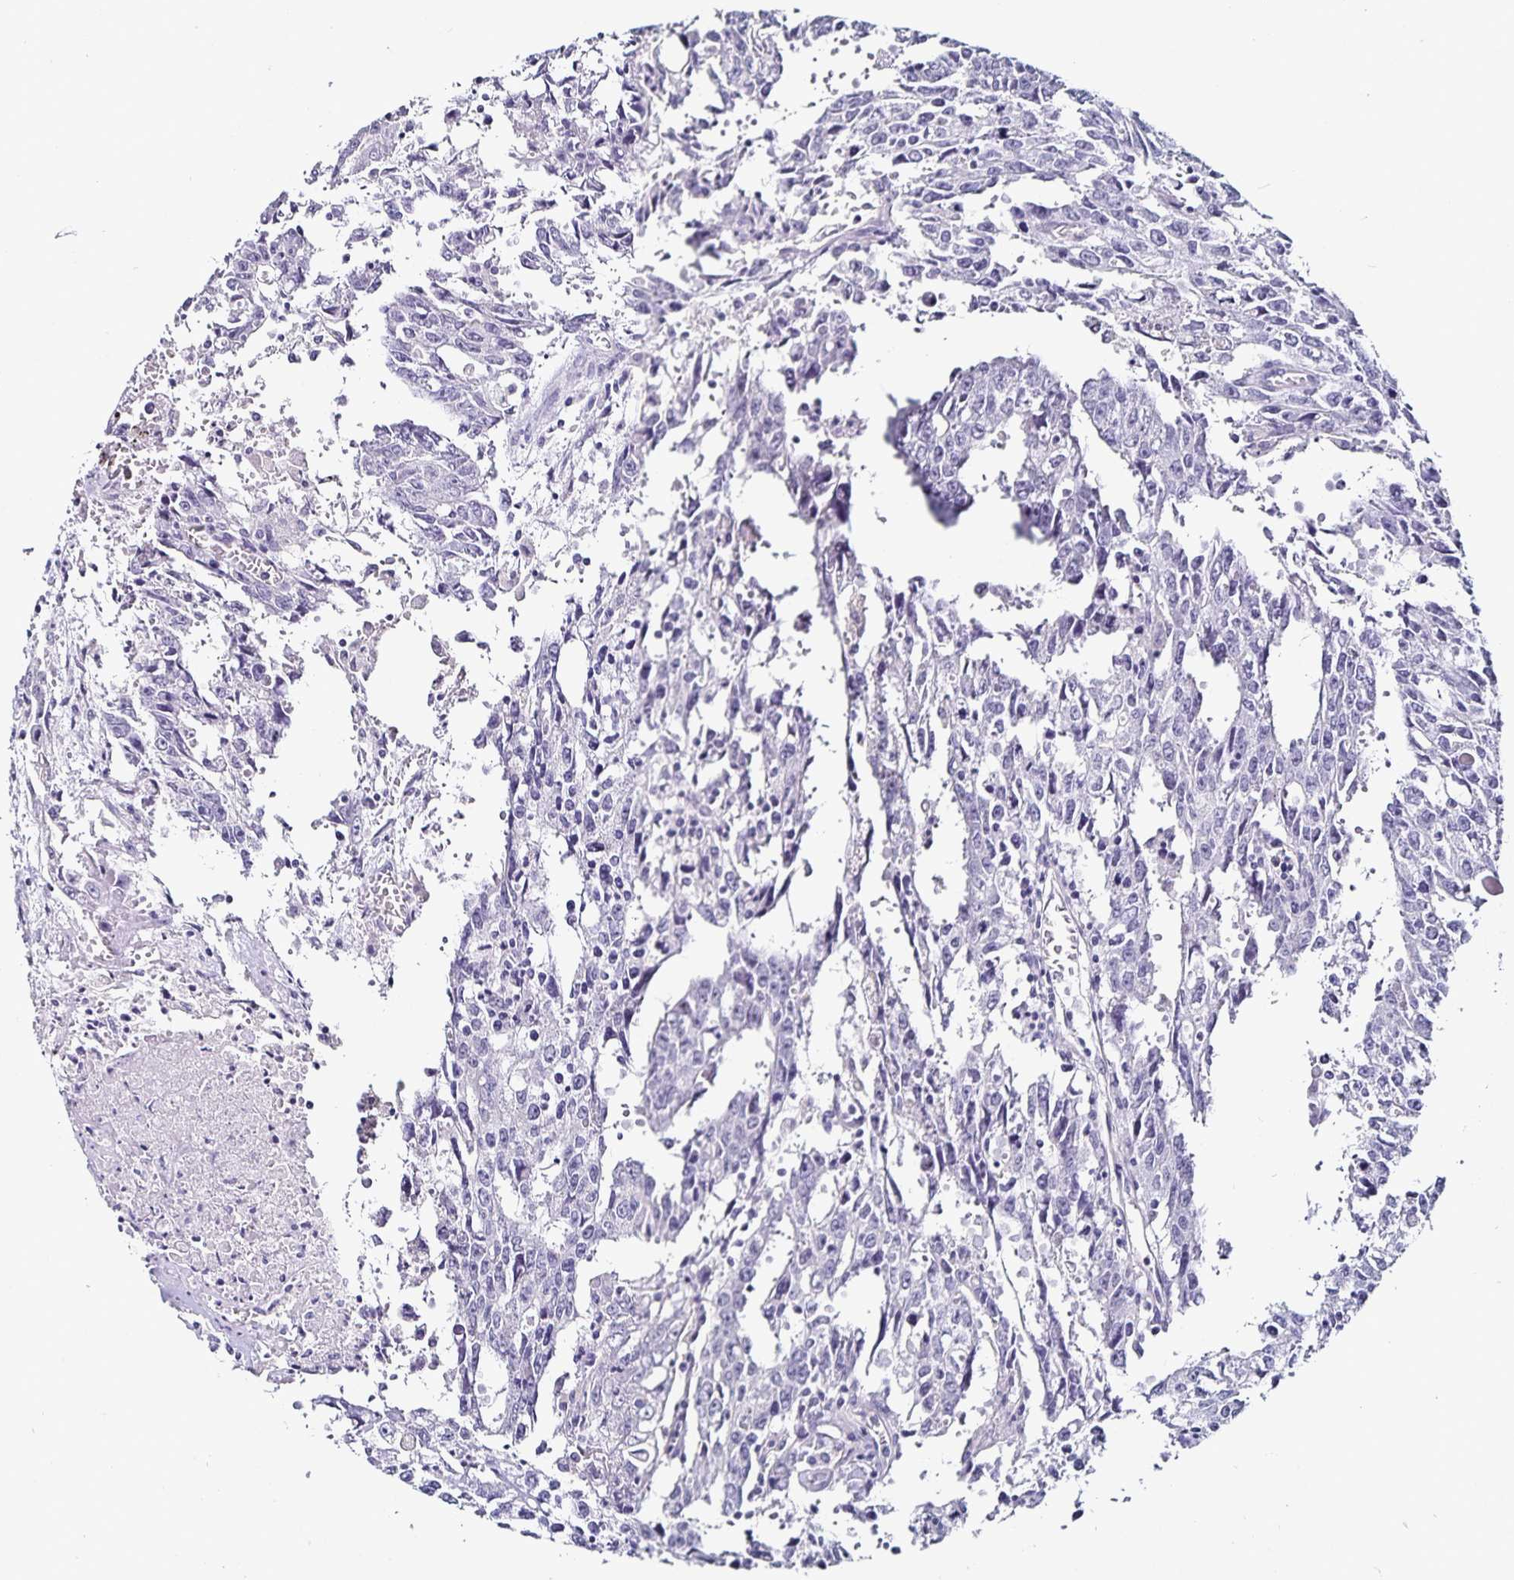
{"staining": {"intensity": "negative", "quantity": "none", "location": "none"}, "tissue": "testis cancer", "cell_type": "Tumor cells", "image_type": "cancer", "snomed": [{"axis": "morphology", "description": "Carcinoma, Embryonal, NOS"}, {"axis": "topography", "description": "Testis"}], "caption": "The immunohistochemistry photomicrograph has no significant staining in tumor cells of testis embryonal carcinoma tissue.", "gene": "TSPAN7", "patient": {"sex": "male", "age": 22}}